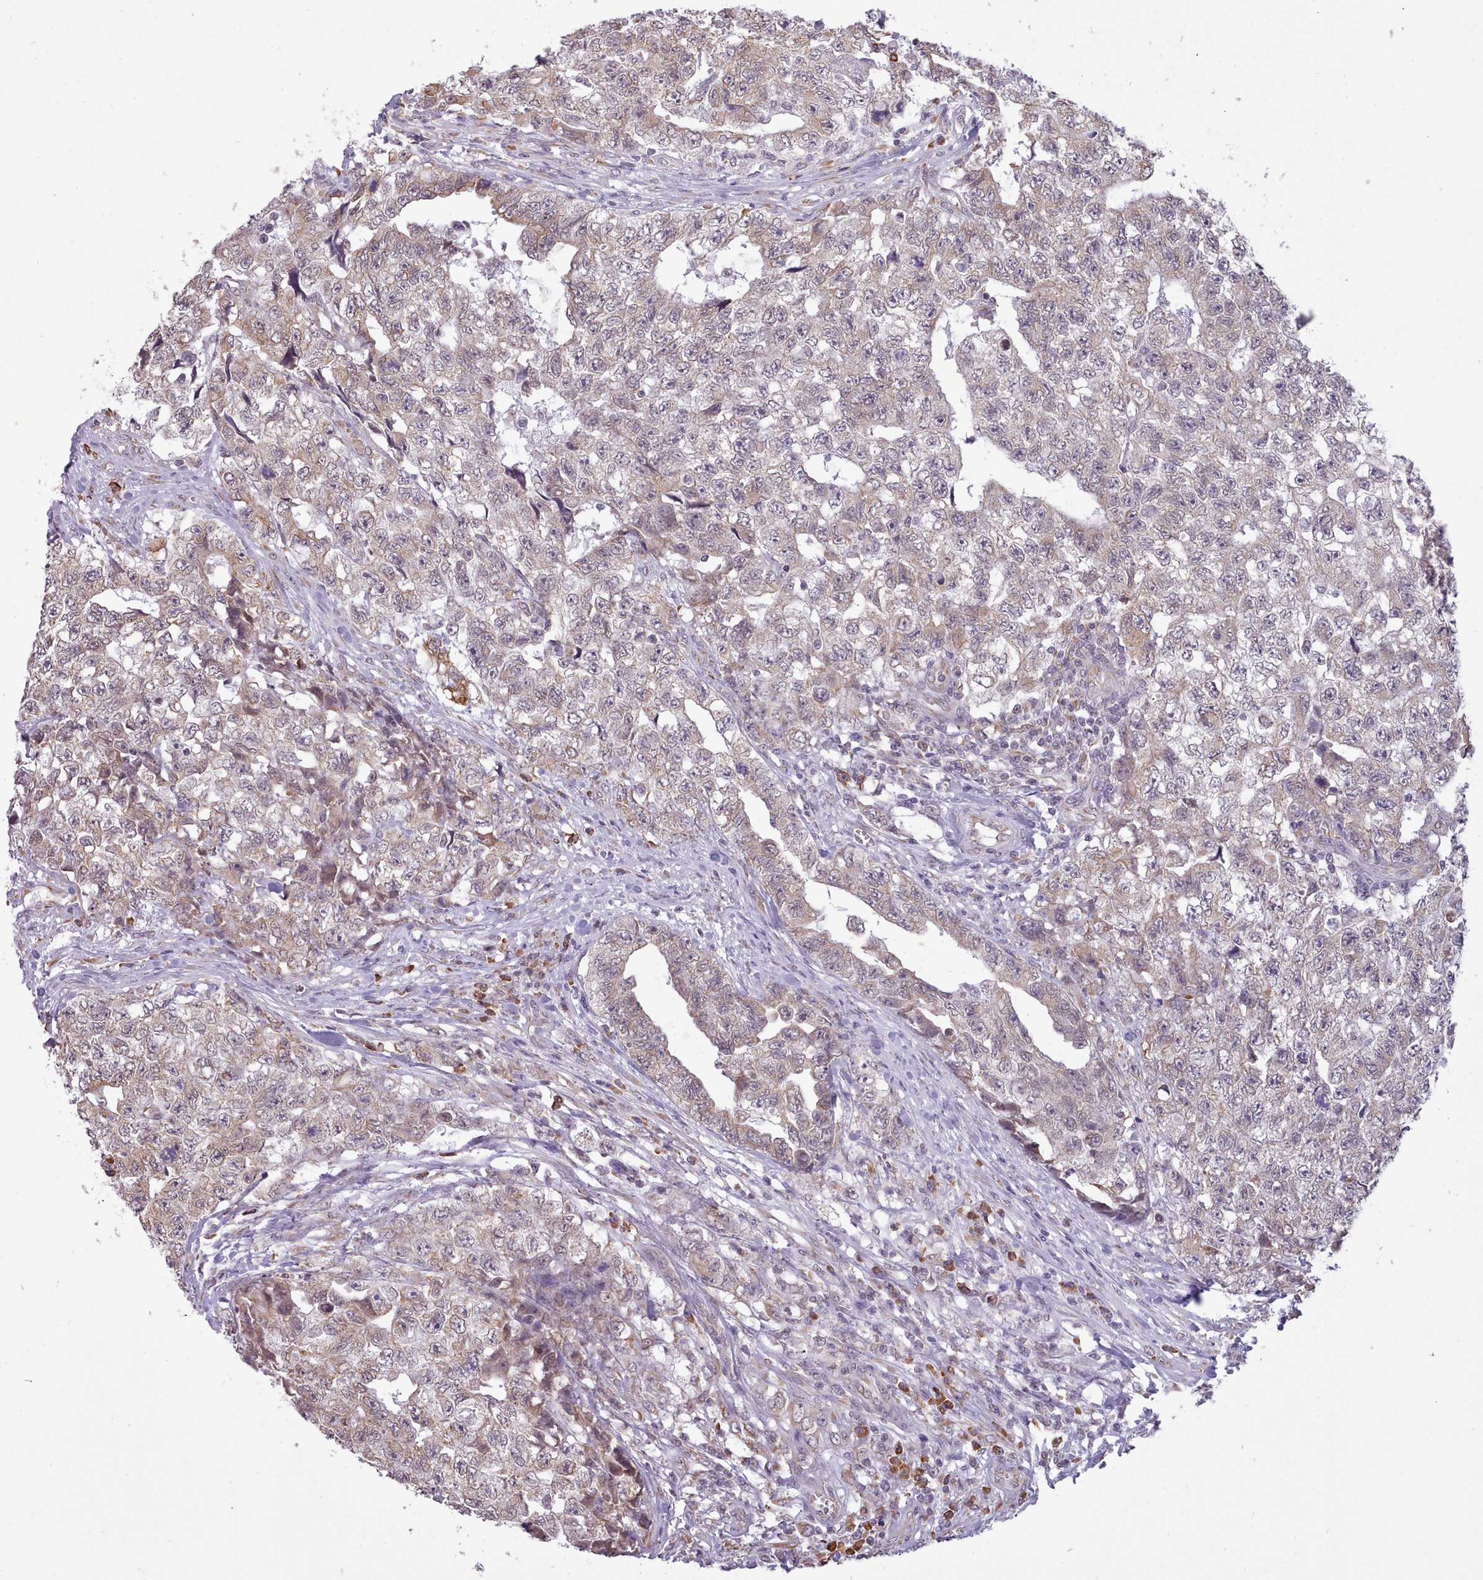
{"staining": {"intensity": "weak", "quantity": "<25%", "location": "cytoplasmic/membranous,nuclear"}, "tissue": "testis cancer", "cell_type": "Tumor cells", "image_type": "cancer", "snomed": [{"axis": "morphology", "description": "Carcinoma, Embryonal, NOS"}, {"axis": "topography", "description": "Testis"}], "caption": "Immunohistochemistry (IHC) histopathology image of testis cancer (embryonal carcinoma) stained for a protein (brown), which displays no staining in tumor cells.", "gene": "SEC61B", "patient": {"sex": "male", "age": 31}}